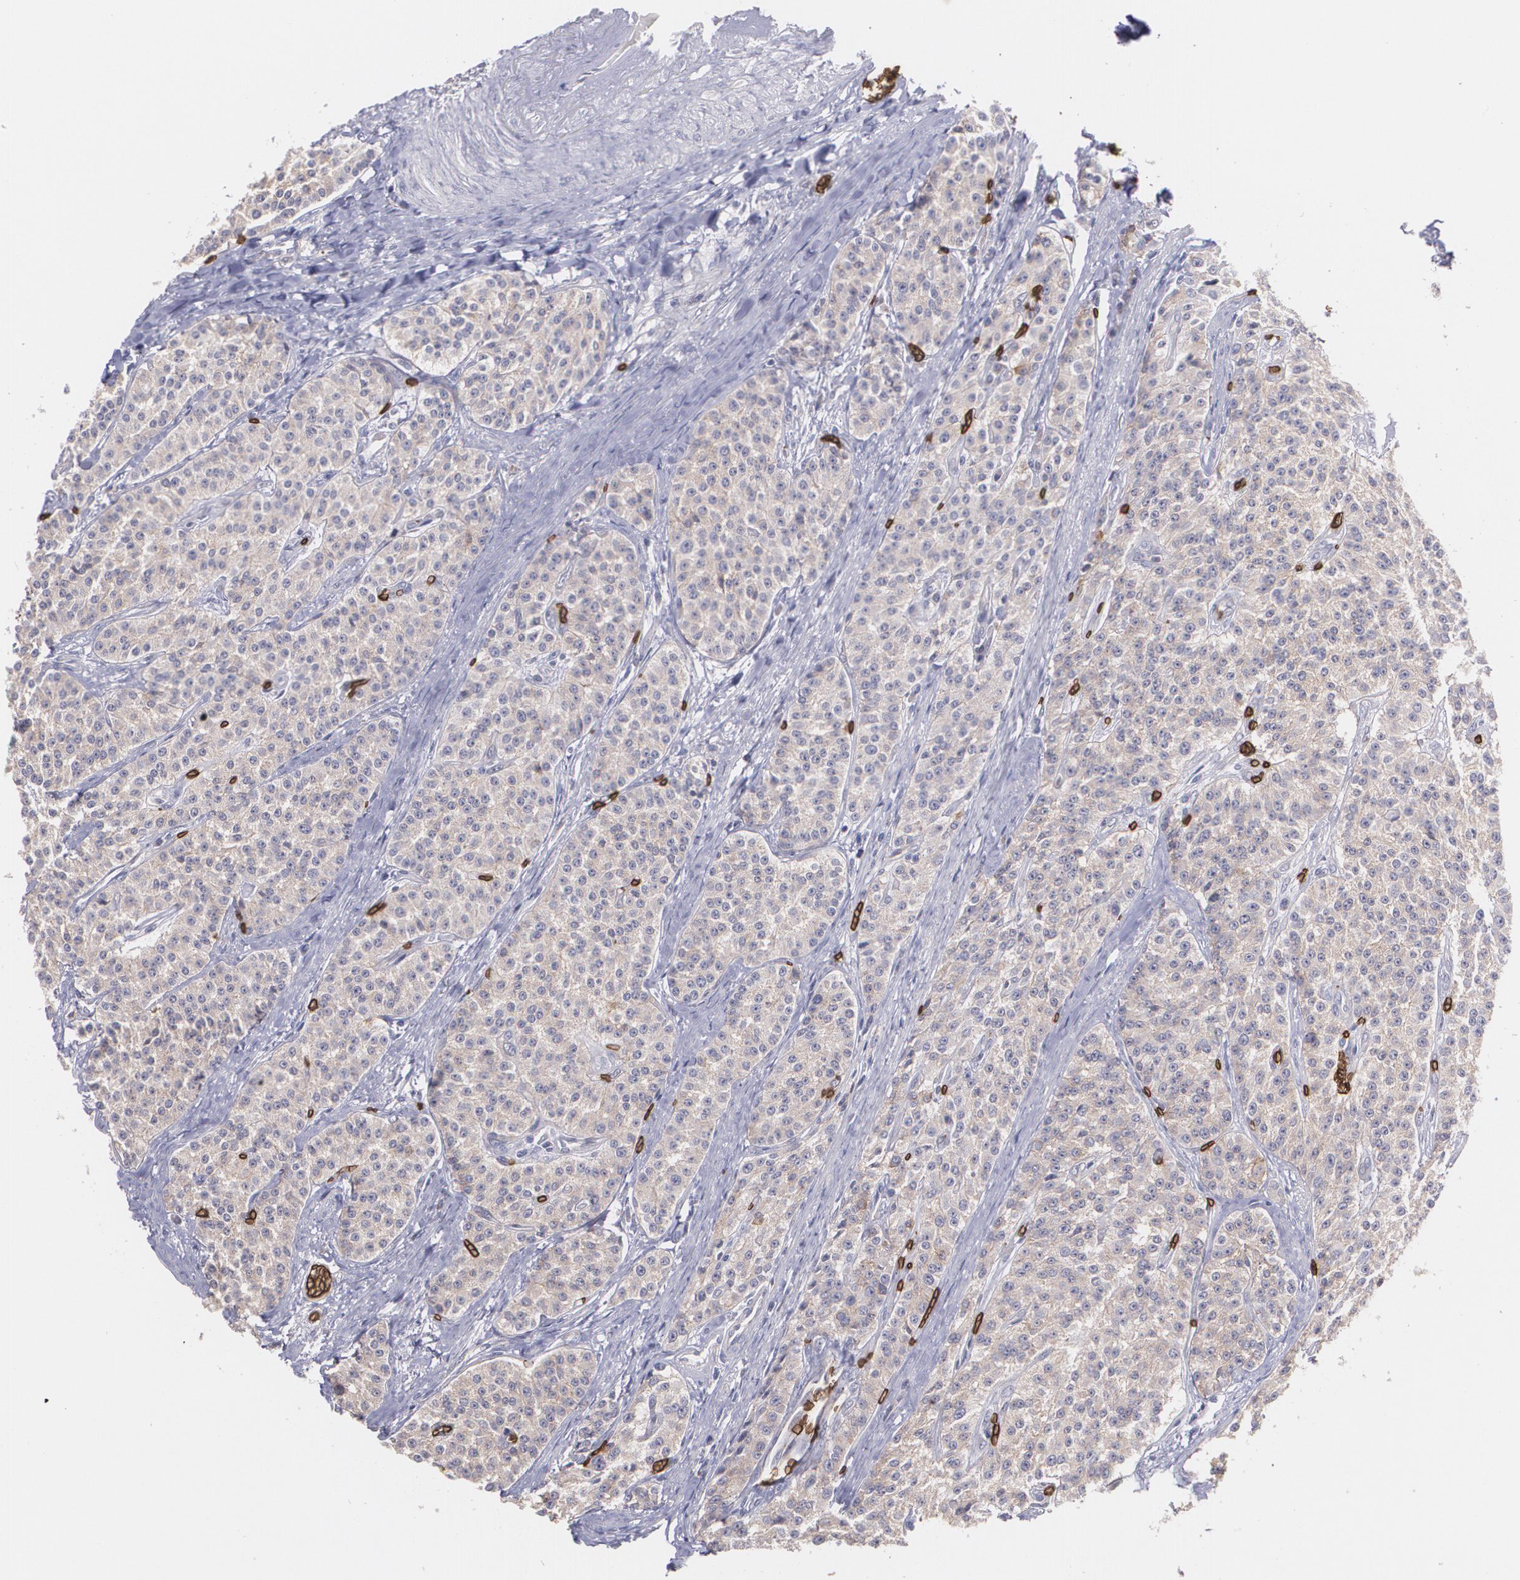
{"staining": {"intensity": "weak", "quantity": ">75%", "location": "cytoplasmic/membranous"}, "tissue": "carcinoid", "cell_type": "Tumor cells", "image_type": "cancer", "snomed": [{"axis": "morphology", "description": "Carcinoid, malignant, NOS"}, {"axis": "topography", "description": "Stomach"}], "caption": "Immunohistochemical staining of malignant carcinoid exhibits low levels of weak cytoplasmic/membranous protein positivity in about >75% of tumor cells.", "gene": "SLC2A1", "patient": {"sex": "female", "age": 76}}